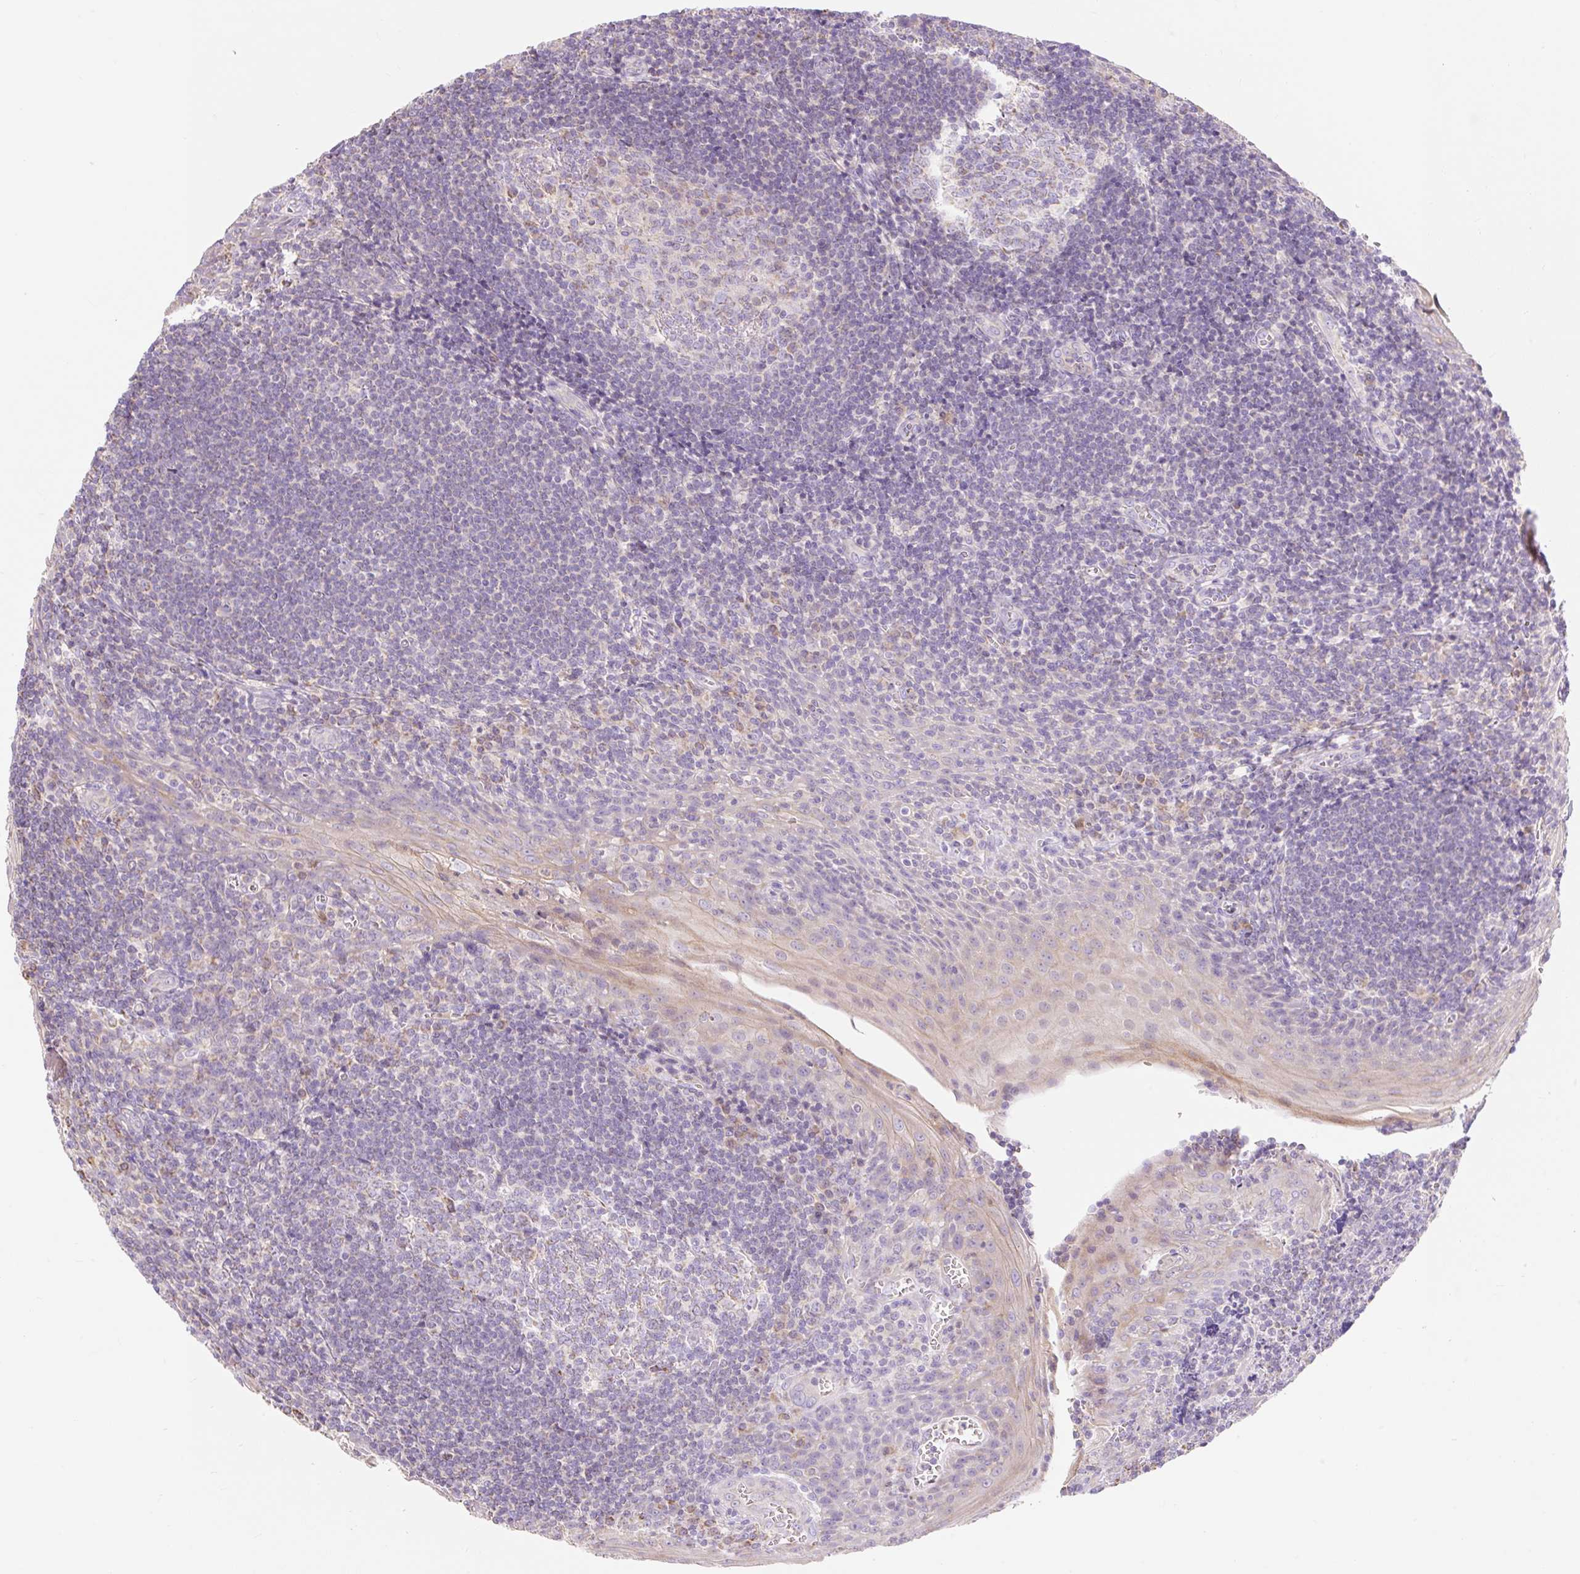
{"staining": {"intensity": "weak", "quantity": "<25%", "location": "cytoplasmic/membranous"}, "tissue": "tonsil", "cell_type": "Germinal center cells", "image_type": "normal", "snomed": [{"axis": "morphology", "description": "Normal tissue, NOS"}, {"axis": "topography", "description": "Tonsil"}], "caption": "Immunohistochemical staining of normal tonsil displays no significant positivity in germinal center cells. (Stains: DAB IHC with hematoxylin counter stain, Microscopy: brightfield microscopy at high magnification).", "gene": "DHX35", "patient": {"sex": "male", "age": 27}}